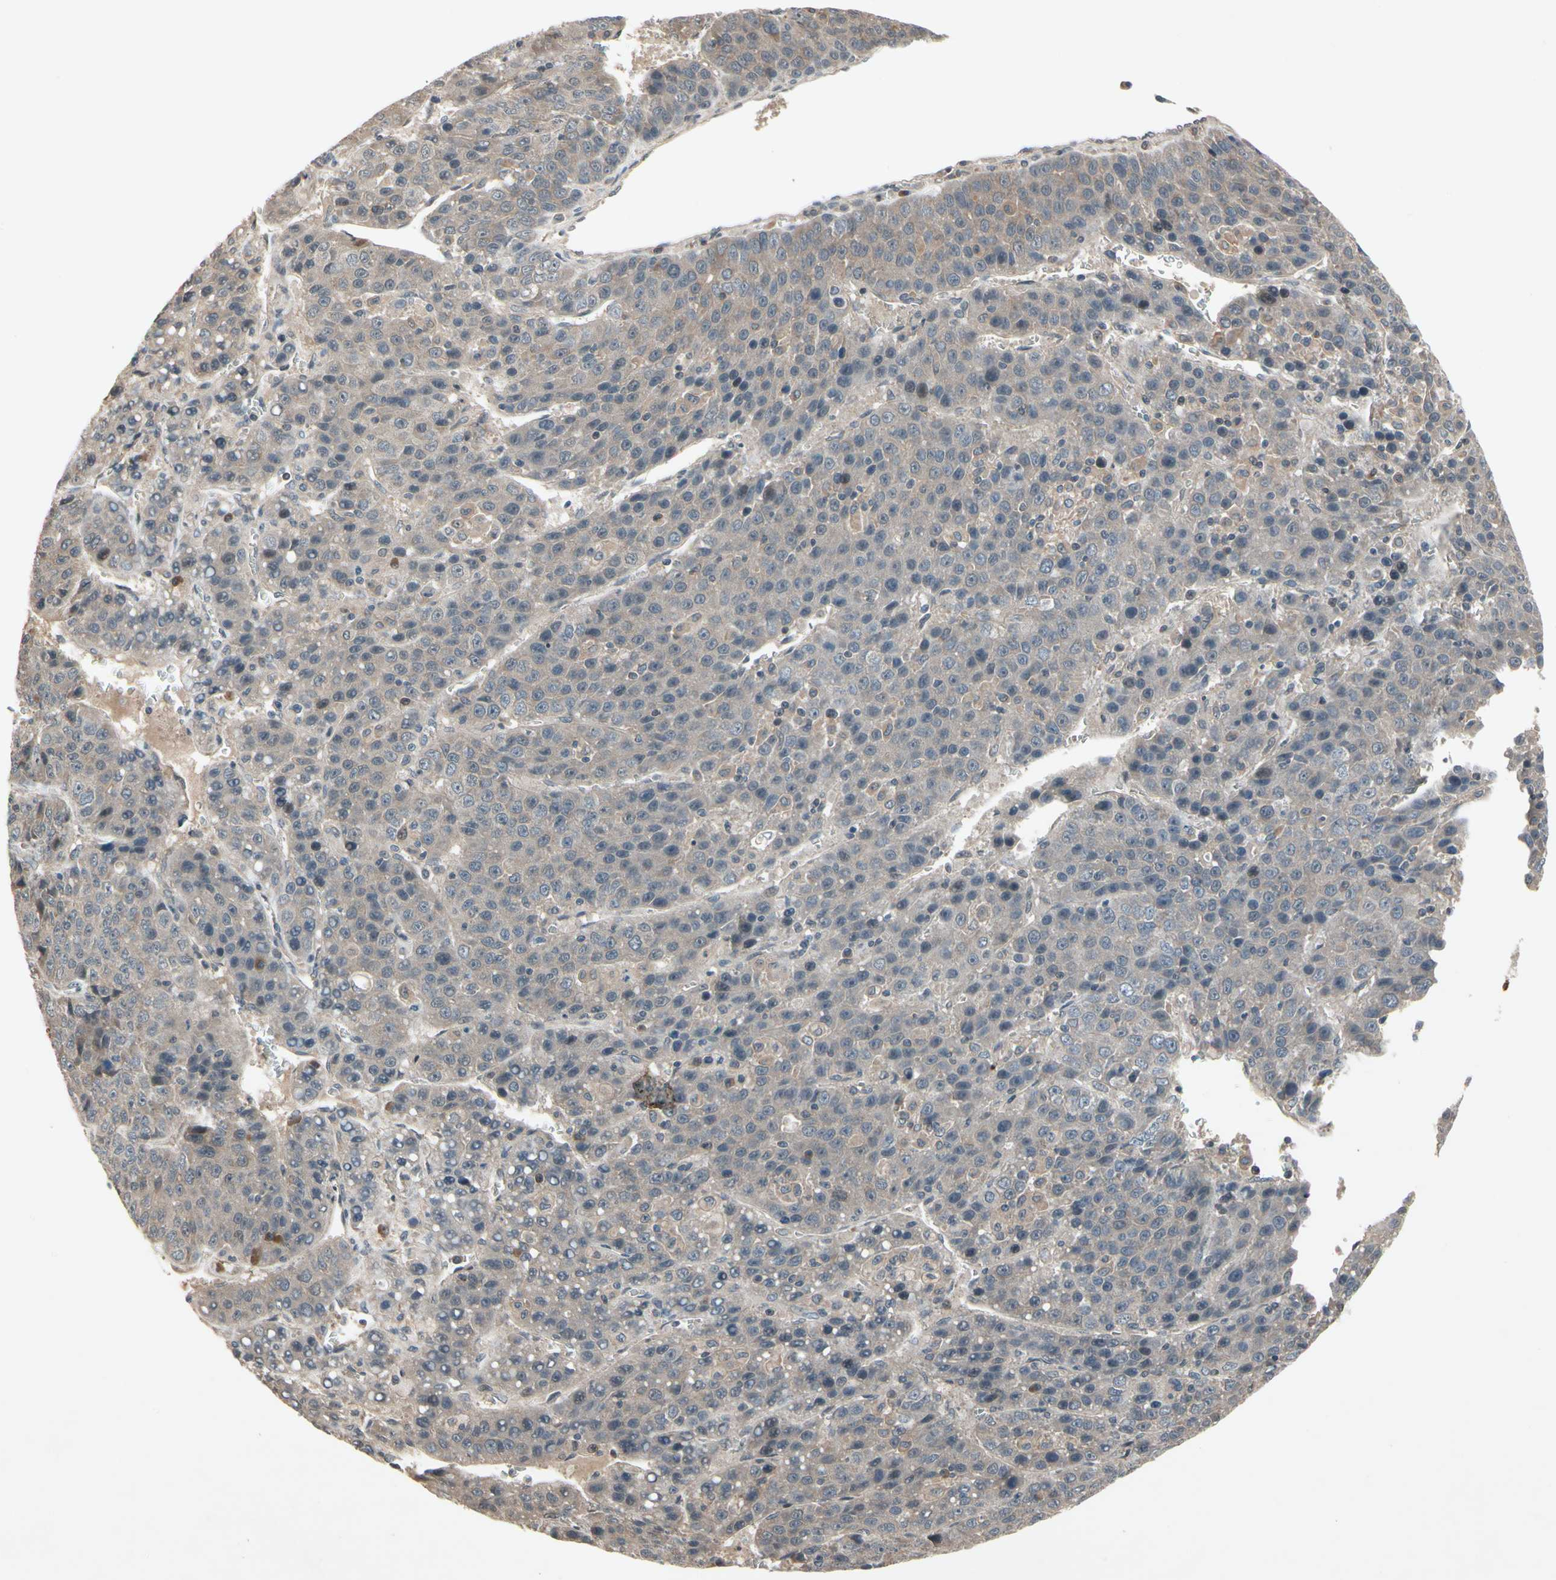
{"staining": {"intensity": "moderate", "quantity": "25%-75%", "location": "cytoplasmic/membranous"}, "tissue": "liver cancer", "cell_type": "Tumor cells", "image_type": "cancer", "snomed": [{"axis": "morphology", "description": "Carcinoma, Hepatocellular, NOS"}, {"axis": "topography", "description": "Liver"}], "caption": "The immunohistochemical stain labels moderate cytoplasmic/membranous expression in tumor cells of liver cancer (hepatocellular carcinoma) tissue.", "gene": "NSF", "patient": {"sex": "female", "age": 53}}